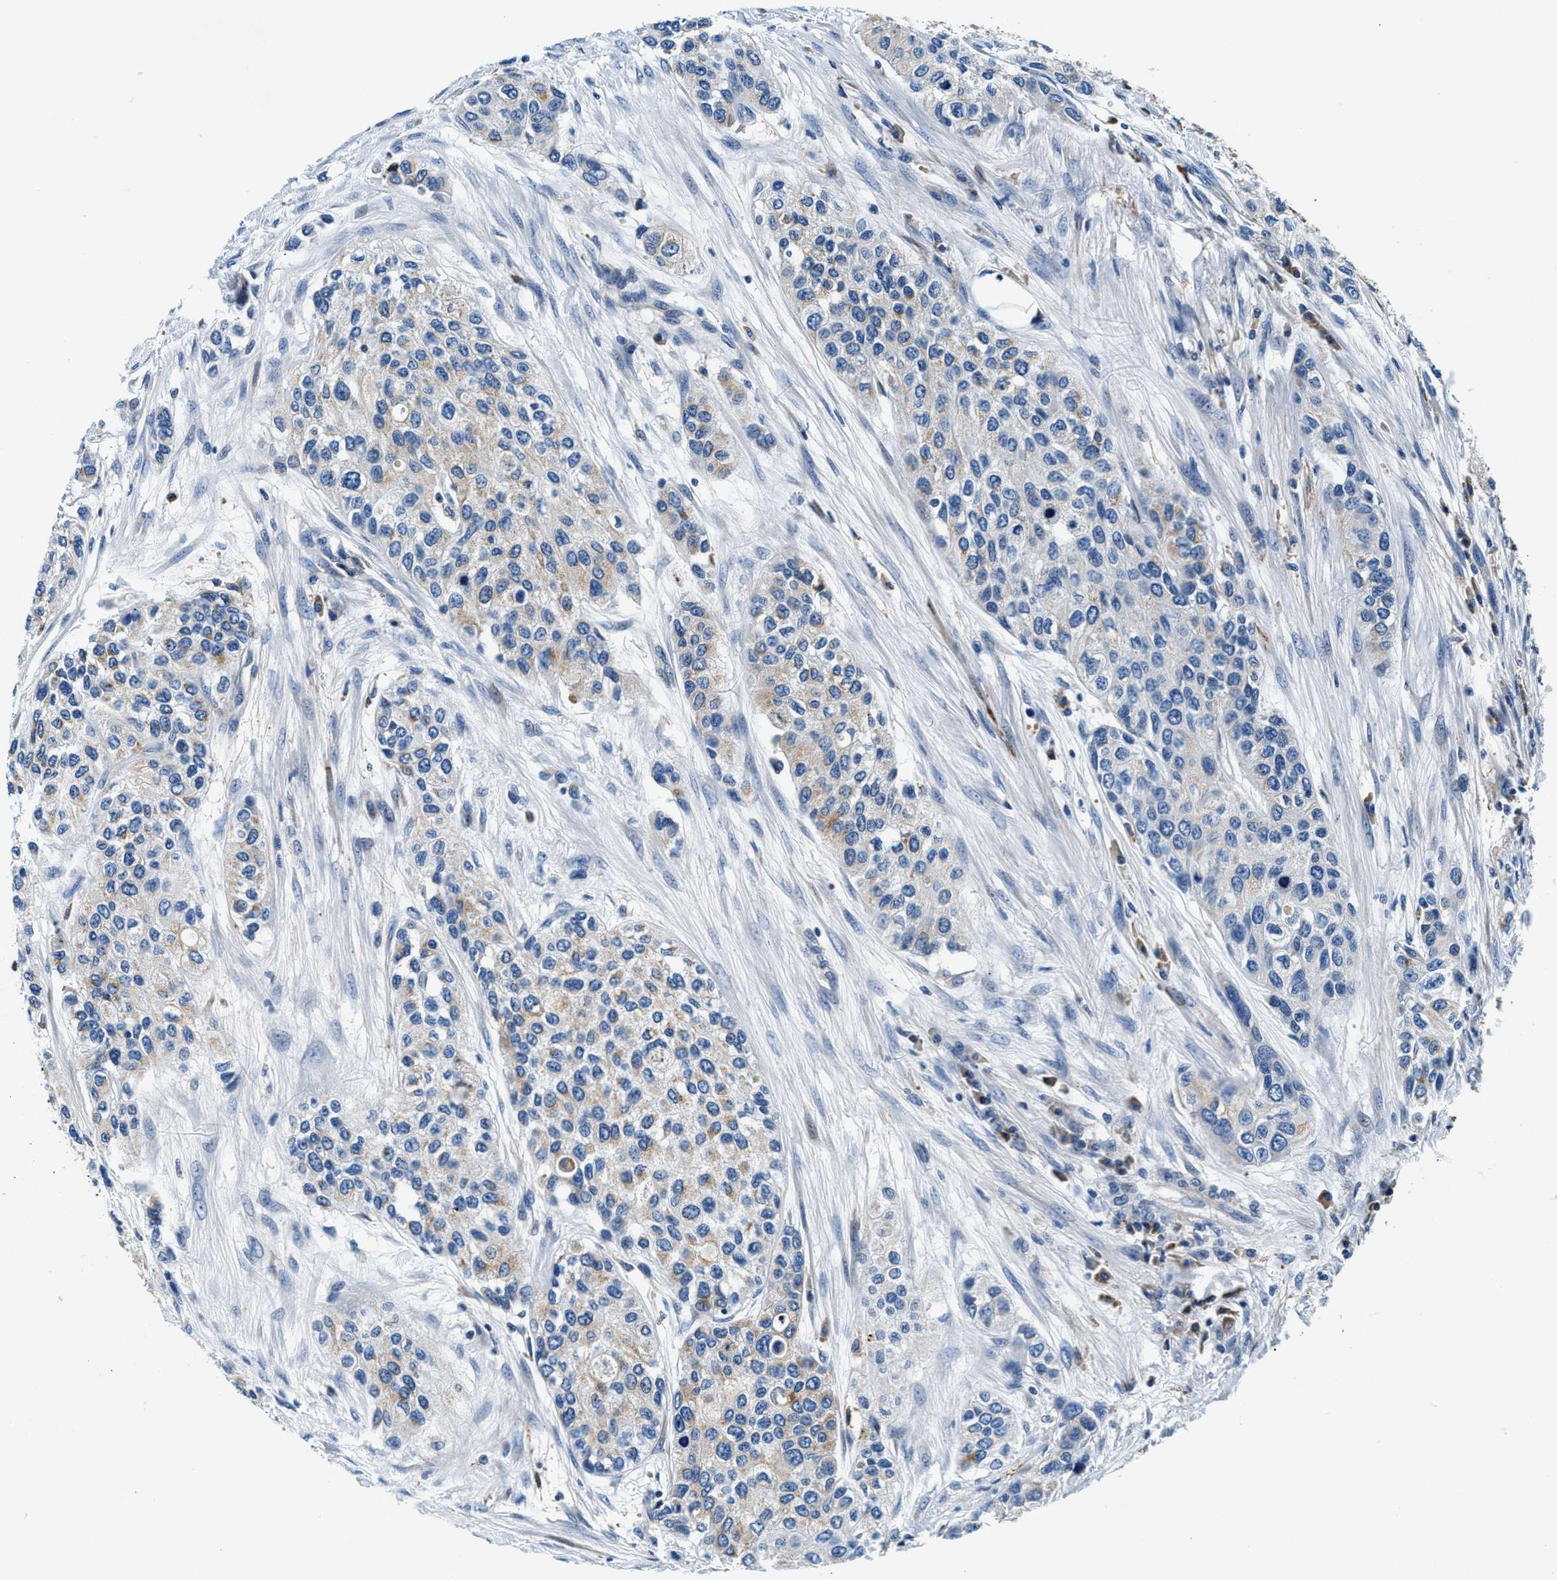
{"staining": {"intensity": "weak", "quantity": "<25%", "location": "cytoplasmic/membranous"}, "tissue": "urothelial cancer", "cell_type": "Tumor cells", "image_type": "cancer", "snomed": [{"axis": "morphology", "description": "Urothelial carcinoma, High grade"}, {"axis": "topography", "description": "Urinary bladder"}], "caption": "Tumor cells show no significant protein staining in urothelial cancer. (Immunohistochemistry (ihc), brightfield microscopy, high magnification).", "gene": "SLFN11", "patient": {"sex": "female", "age": 56}}